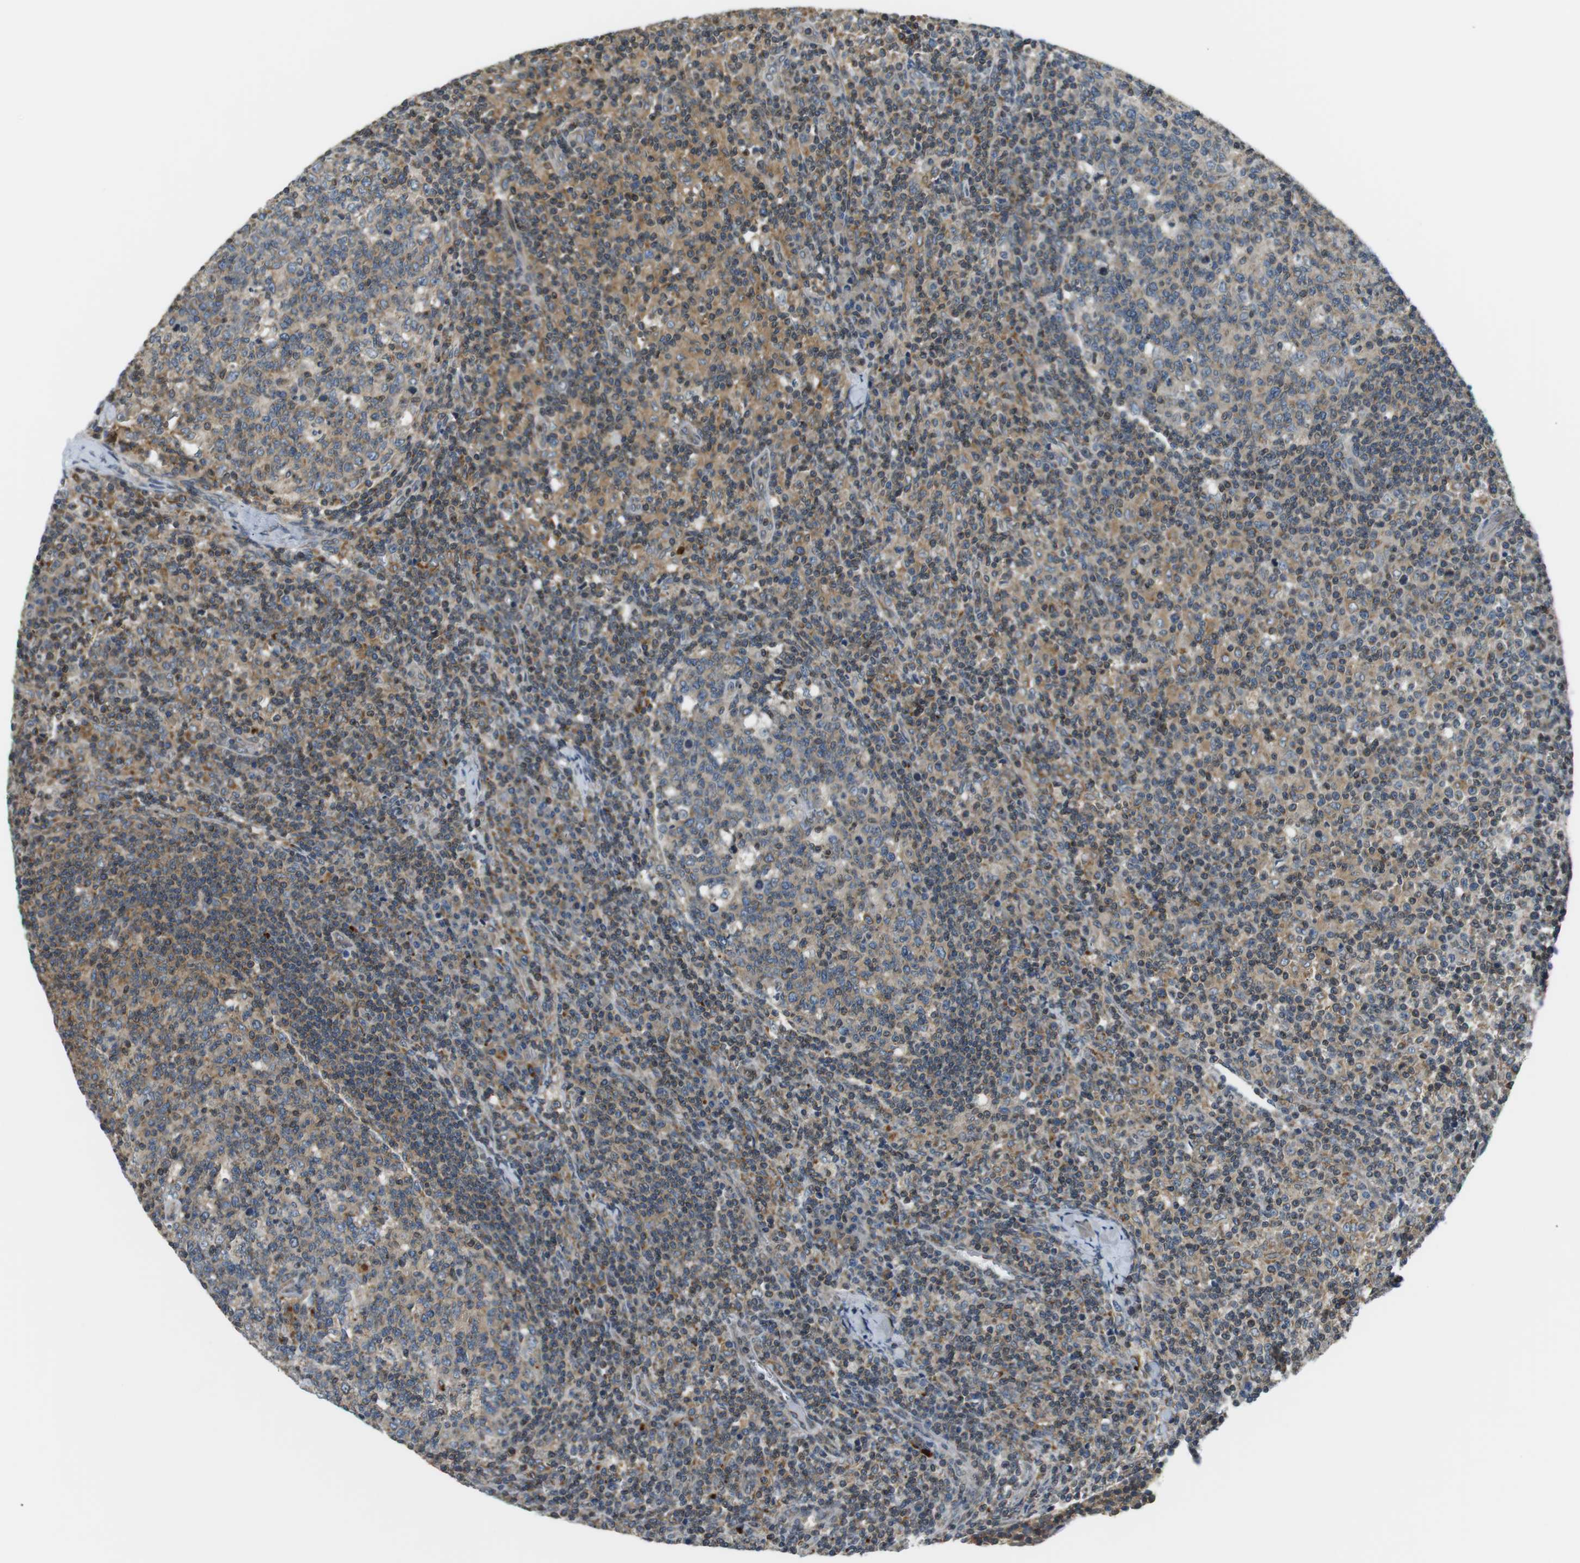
{"staining": {"intensity": "weak", "quantity": ">75%", "location": "cytoplasmic/membranous"}, "tissue": "lymph node", "cell_type": "Germinal center cells", "image_type": "normal", "snomed": [{"axis": "morphology", "description": "Normal tissue, NOS"}, {"axis": "morphology", "description": "Inflammation, NOS"}, {"axis": "topography", "description": "Lymph node"}], "caption": "Benign lymph node shows weak cytoplasmic/membranous positivity in about >75% of germinal center cells, visualized by immunohistochemistry.", "gene": "TMX4", "patient": {"sex": "male", "age": 55}}